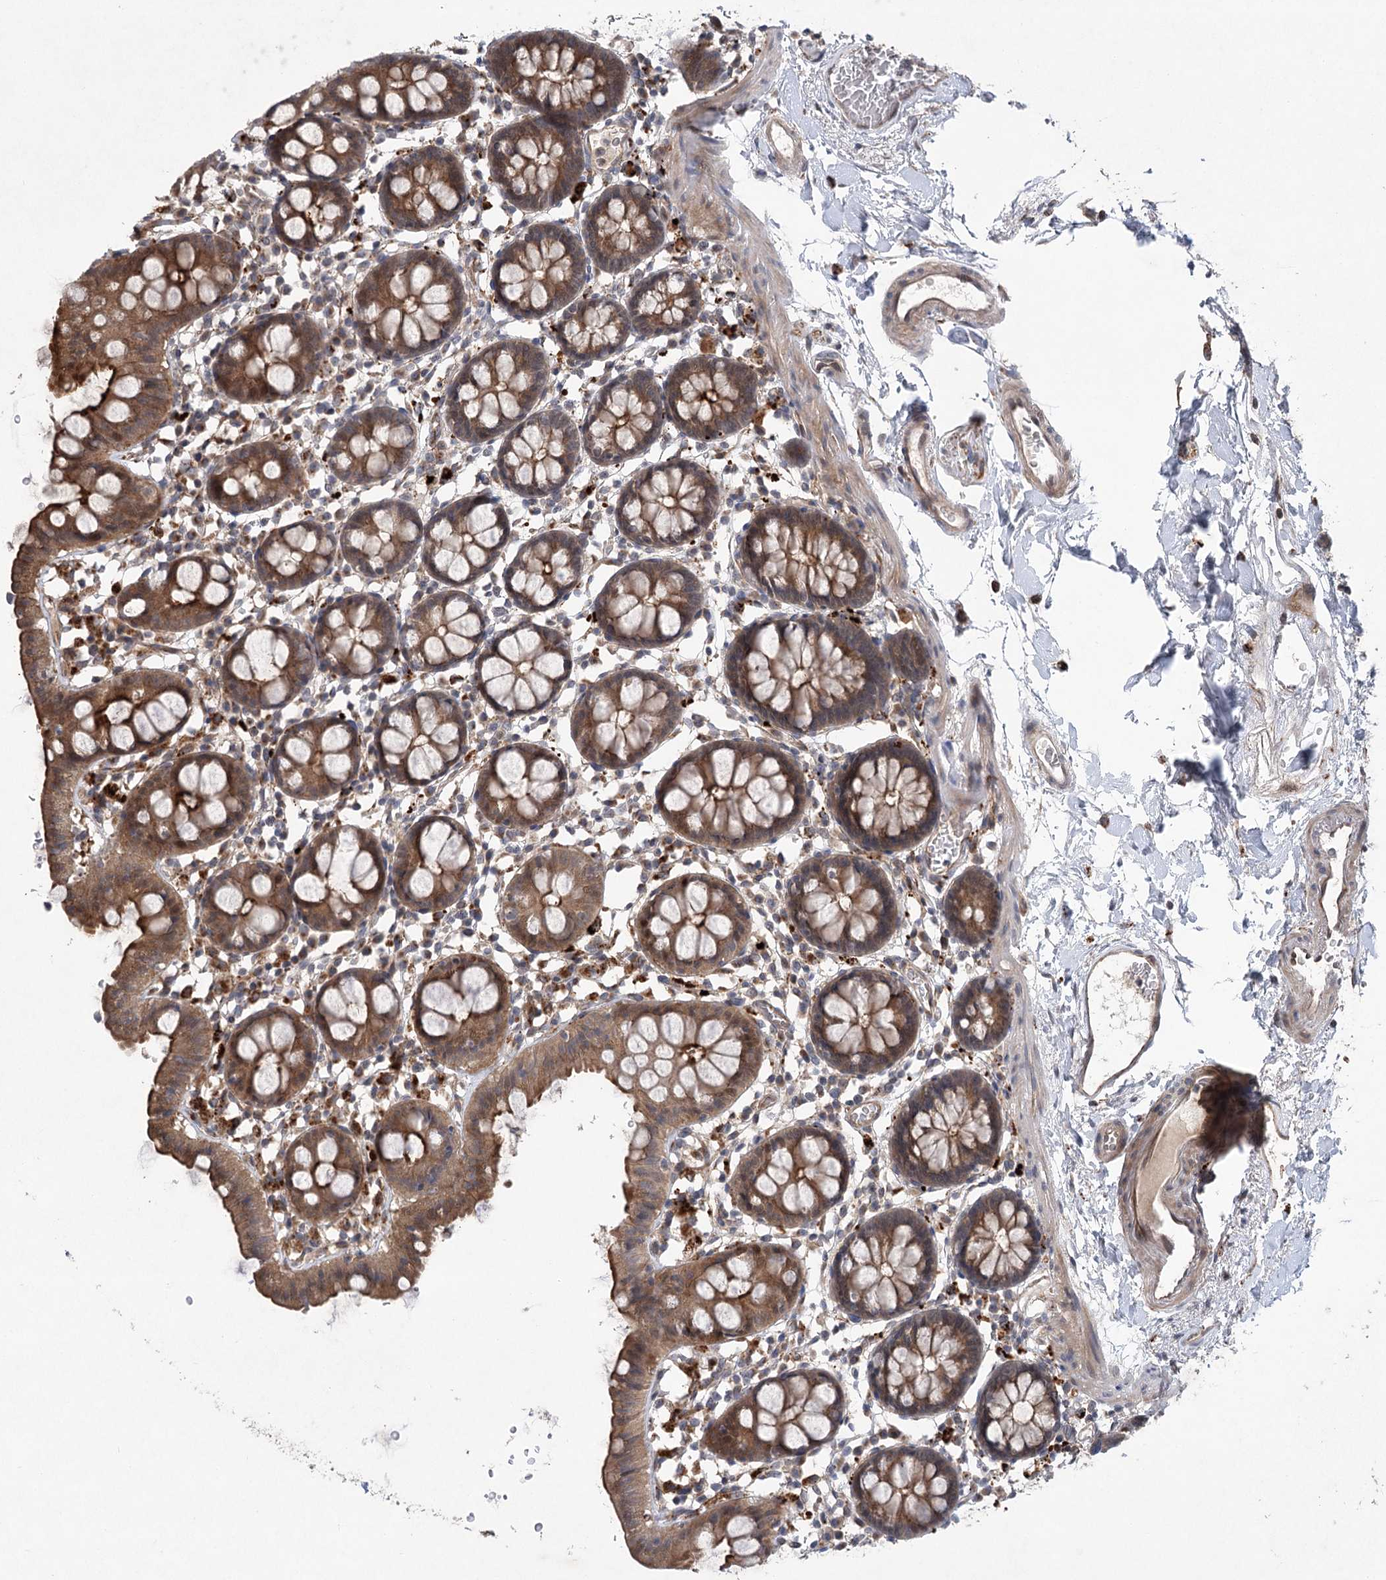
{"staining": {"intensity": "weak", "quantity": ">75%", "location": "cytoplasmic/membranous"}, "tissue": "colon", "cell_type": "Endothelial cells", "image_type": "normal", "snomed": [{"axis": "morphology", "description": "Normal tissue, NOS"}, {"axis": "topography", "description": "Colon"}], "caption": "A photomicrograph showing weak cytoplasmic/membranous staining in about >75% of endothelial cells in benign colon, as visualized by brown immunohistochemical staining.", "gene": "METTL24", "patient": {"sex": "male", "age": 75}}